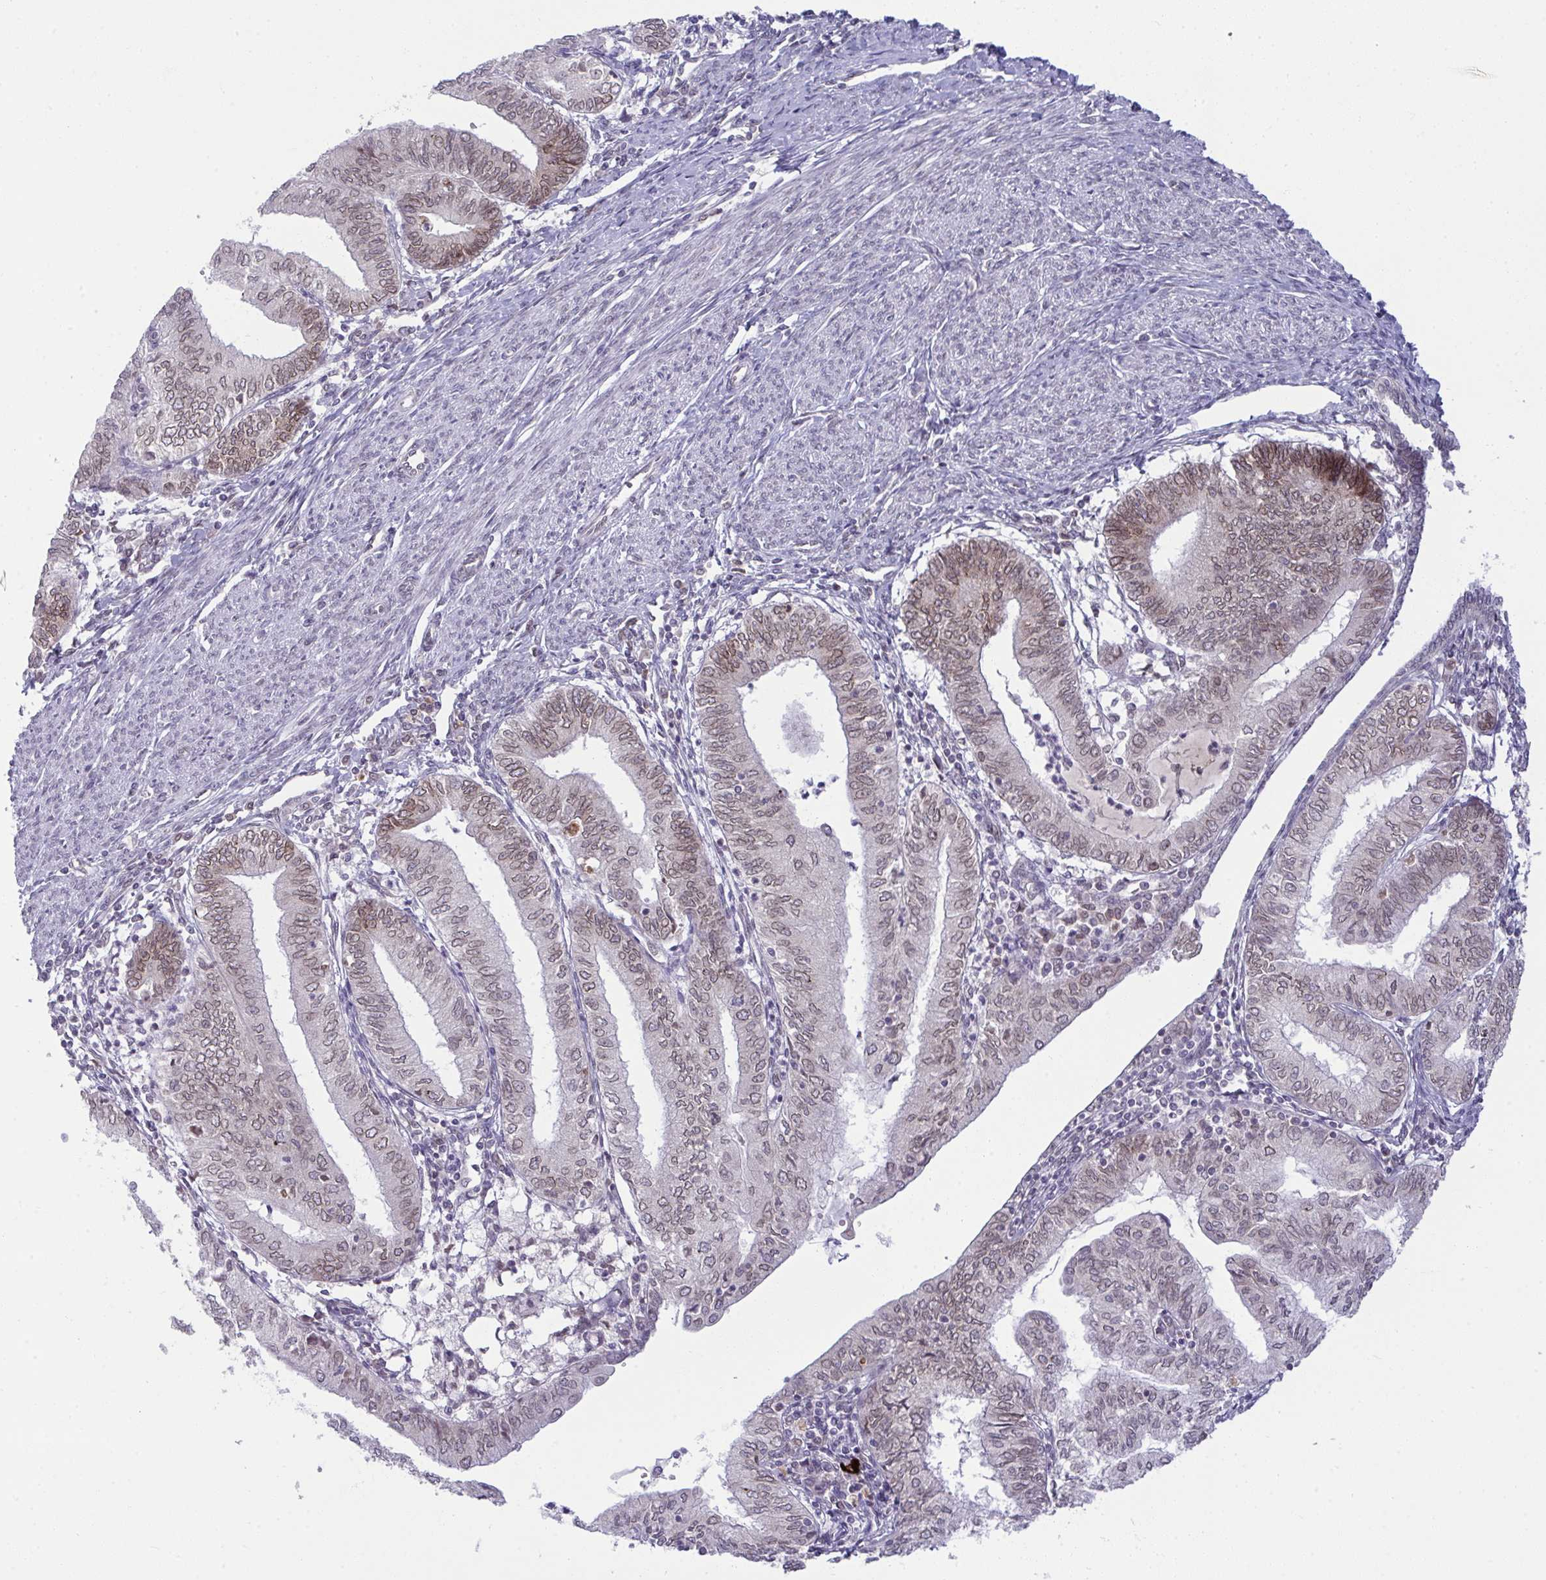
{"staining": {"intensity": "weak", "quantity": ">75%", "location": "cytoplasmic/membranous,nuclear"}, "tissue": "endometrial cancer", "cell_type": "Tumor cells", "image_type": "cancer", "snomed": [{"axis": "morphology", "description": "Adenocarcinoma, NOS"}, {"axis": "topography", "description": "Endometrium"}], "caption": "Weak cytoplasmic/membranous and nuclear staining for a protein is present in about >75% of tumor cells of endometrial cancer (adenocarcinoma) using immunohistochemistry (IHC).", "gene": "RANBP2", "patient": {"sex": "female", "age": 66}}